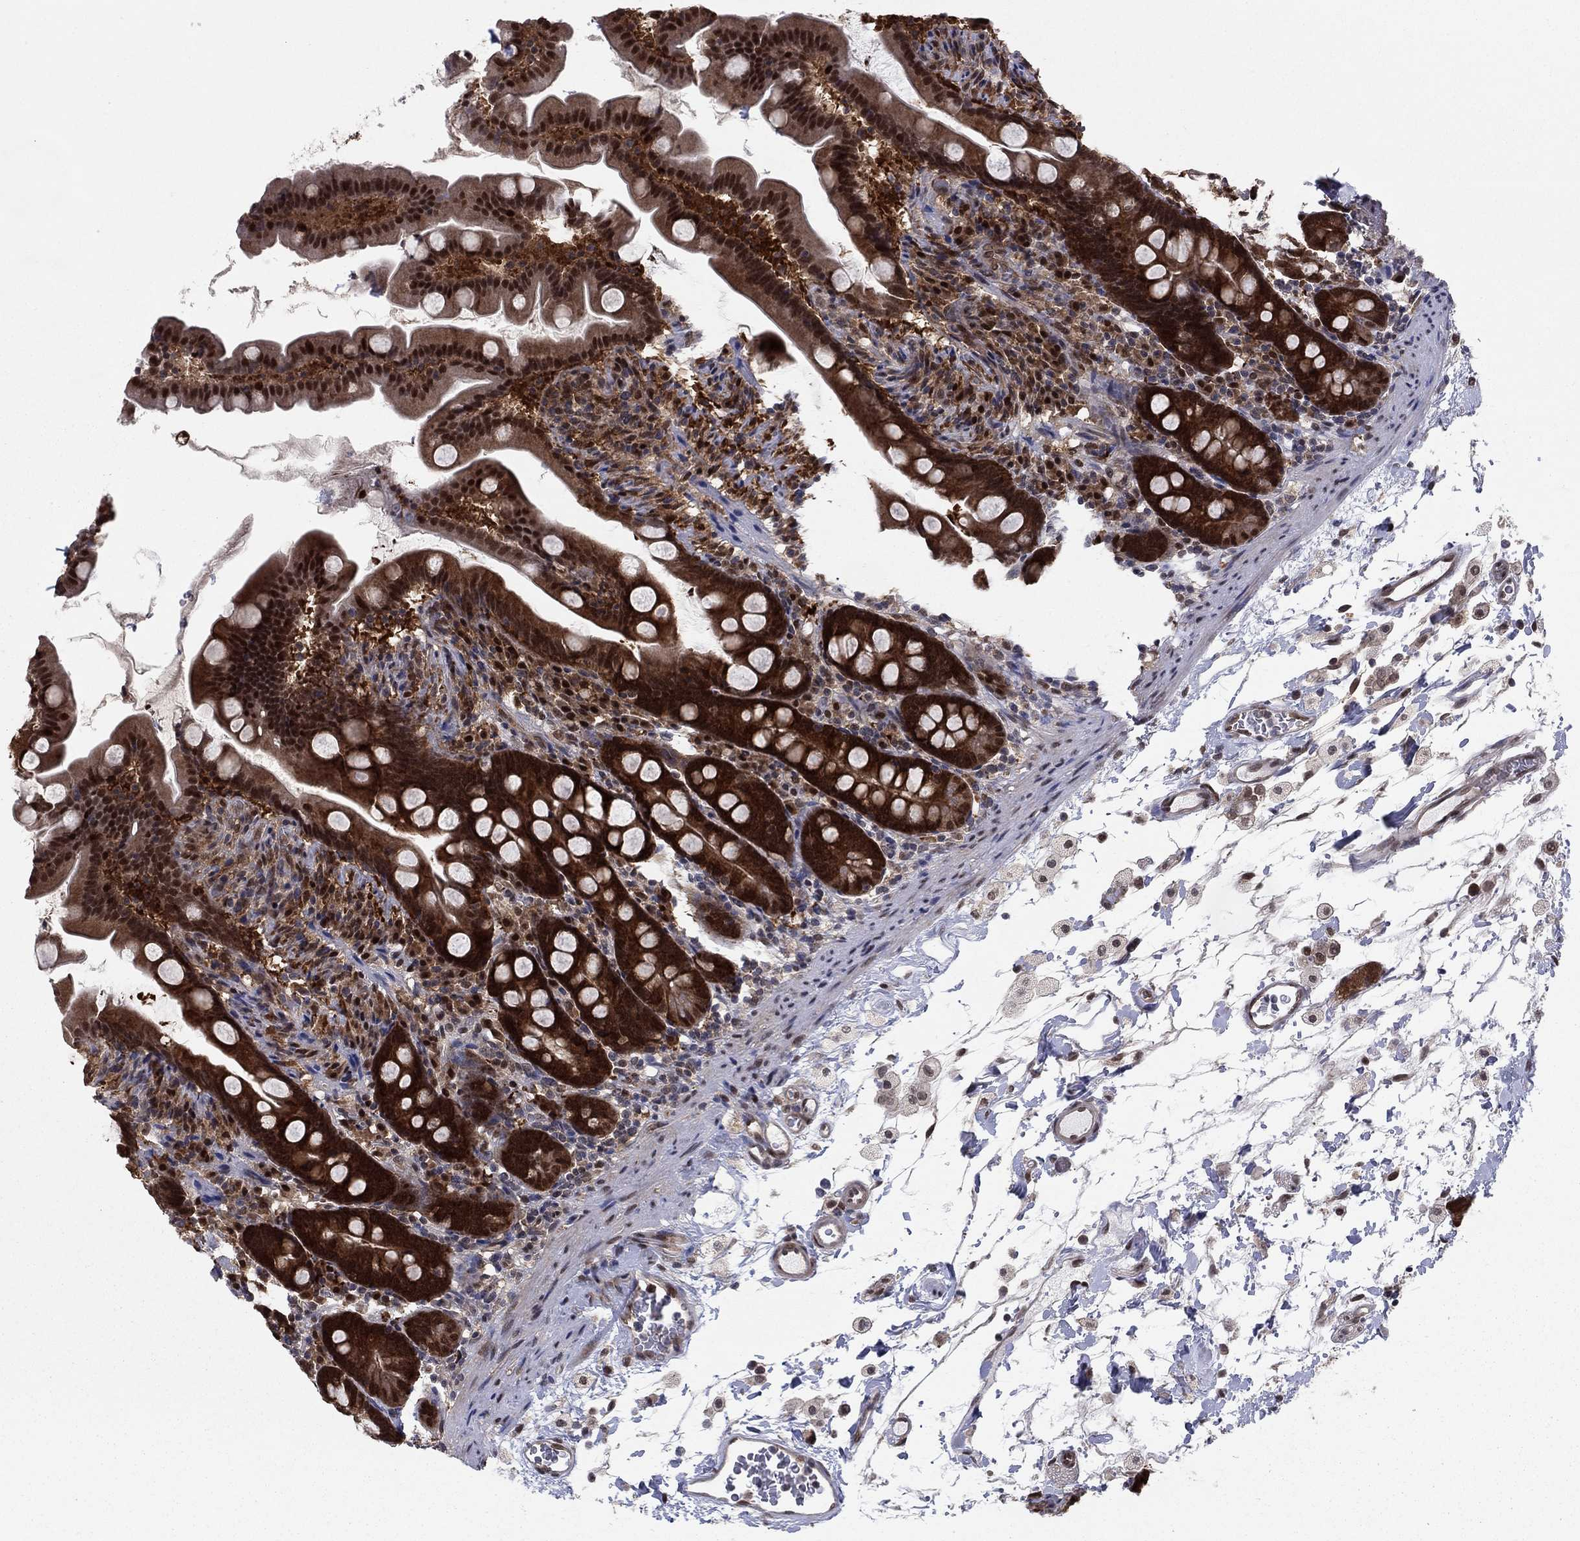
{"staining": {"intensity": "strong", "quantity": "25%-75%", "location": "cytoplasmic/membranous,nuclear"}, "tissue": "small intestine", "cell_type": "Glandular cells", "image_type": "normal", "snomed": [{"axis": "morphology", "description": "Normal tissue, NOS"}, {"axis": "topography", "description": "Small intestine"}], "caption": "Protein expression analysis of benign human small intestine reveals strong cytoplasmic/membranous,nuclear expression in approximately 25%-75% of glandular cells.", "gene": "FKBP4", "patient": {"sex": "female", "age": 44}}